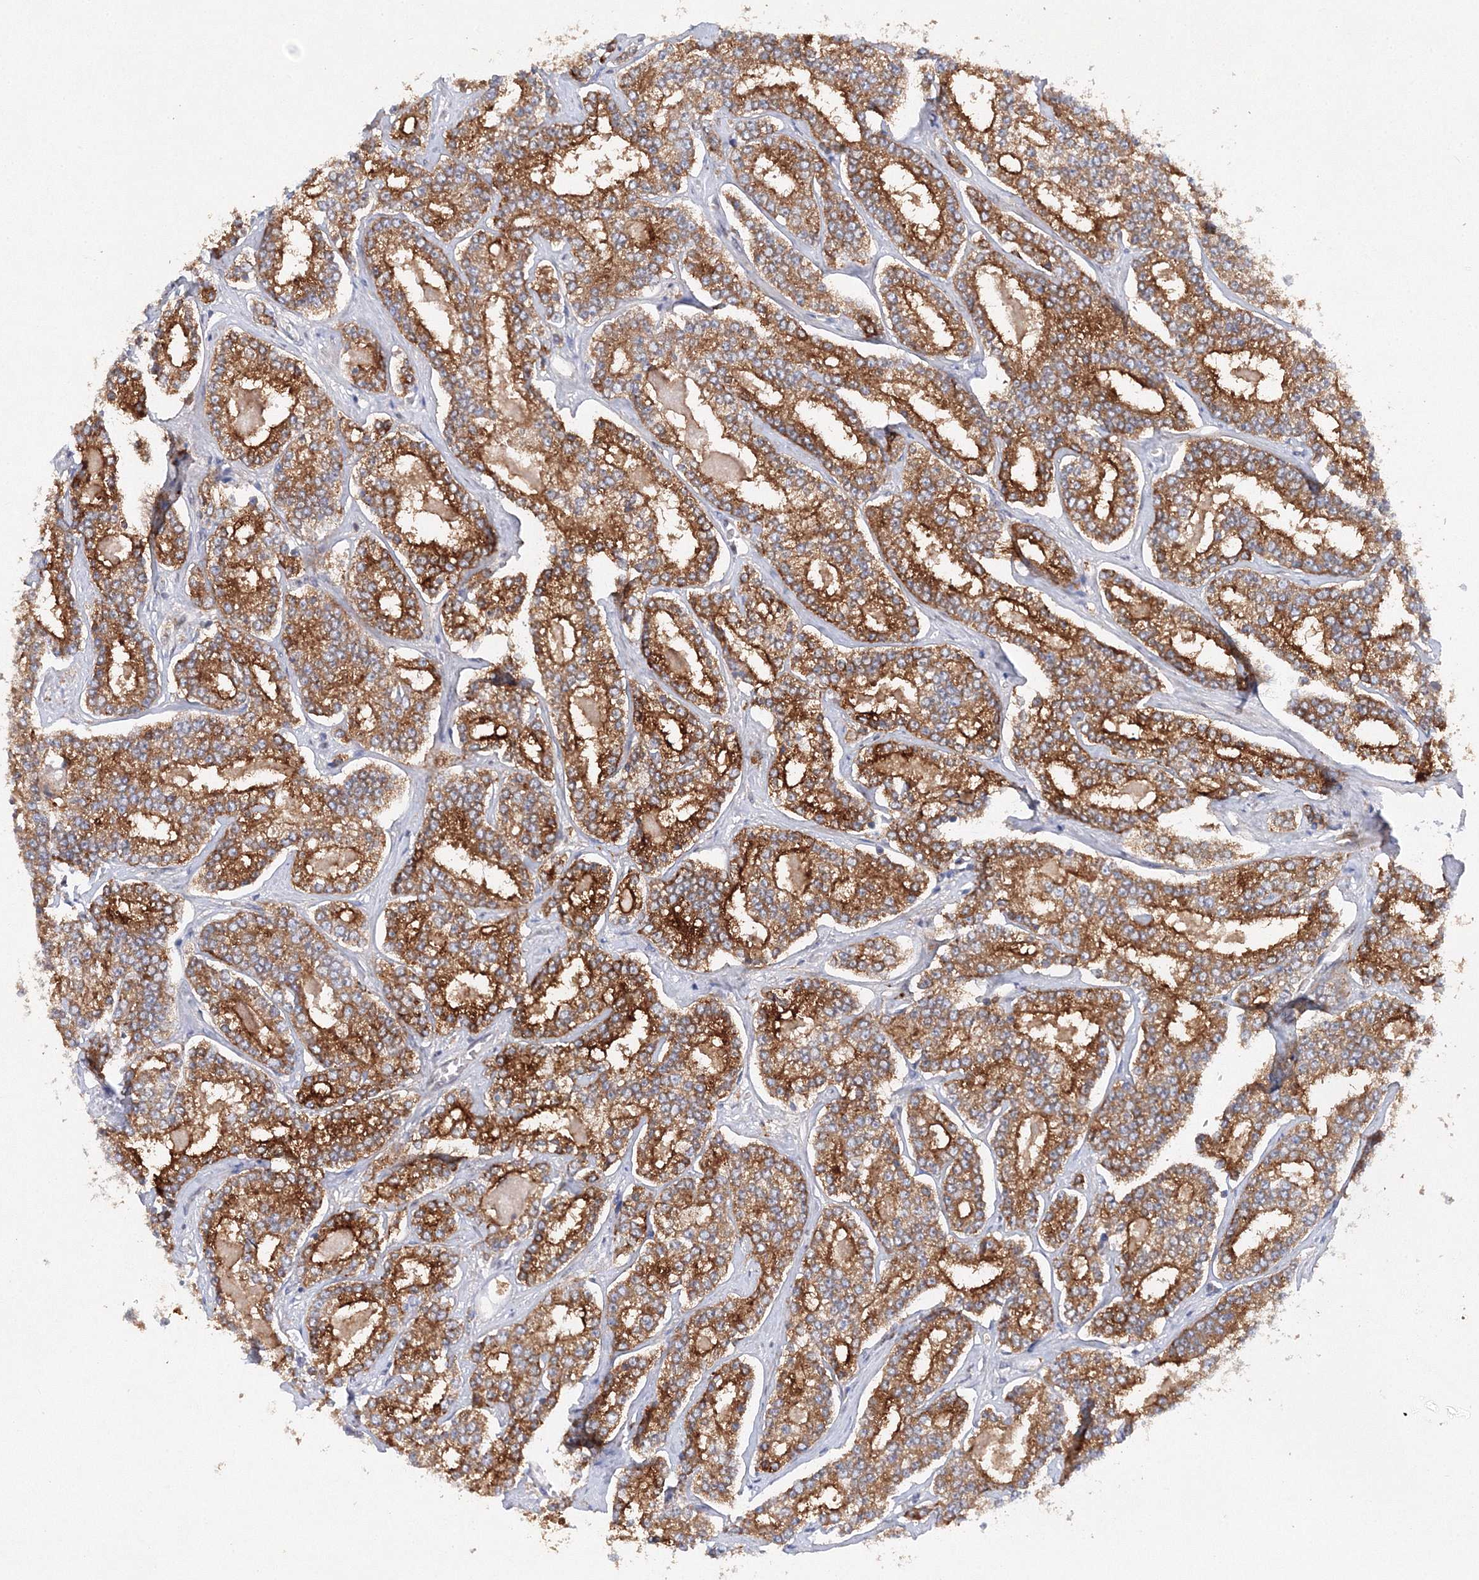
{"staining": {"intensity": "strong", "quantity": ">75%", "location": "cytoplasmic/membranous"}, "tissue": "prostate cancer", "cell_type": "Tumor cells", "image_type": "cancer", "snomed": [{"axis": "morphology", "description": "Normal tissue, NOS"}, {"axis": "morphology", "description": "Adenocarcinoma, High grade"}, {"axis": "topography", "description": "Prostate"}], "caption": "Prostate cancer (adenocarcinoma (high-grade)) stained for a protein displays strong cytoplasmic/membranous positivity in tumor cells.", "gene": "SLC36A1", "patient": {"sex": "male", "age": 83}}